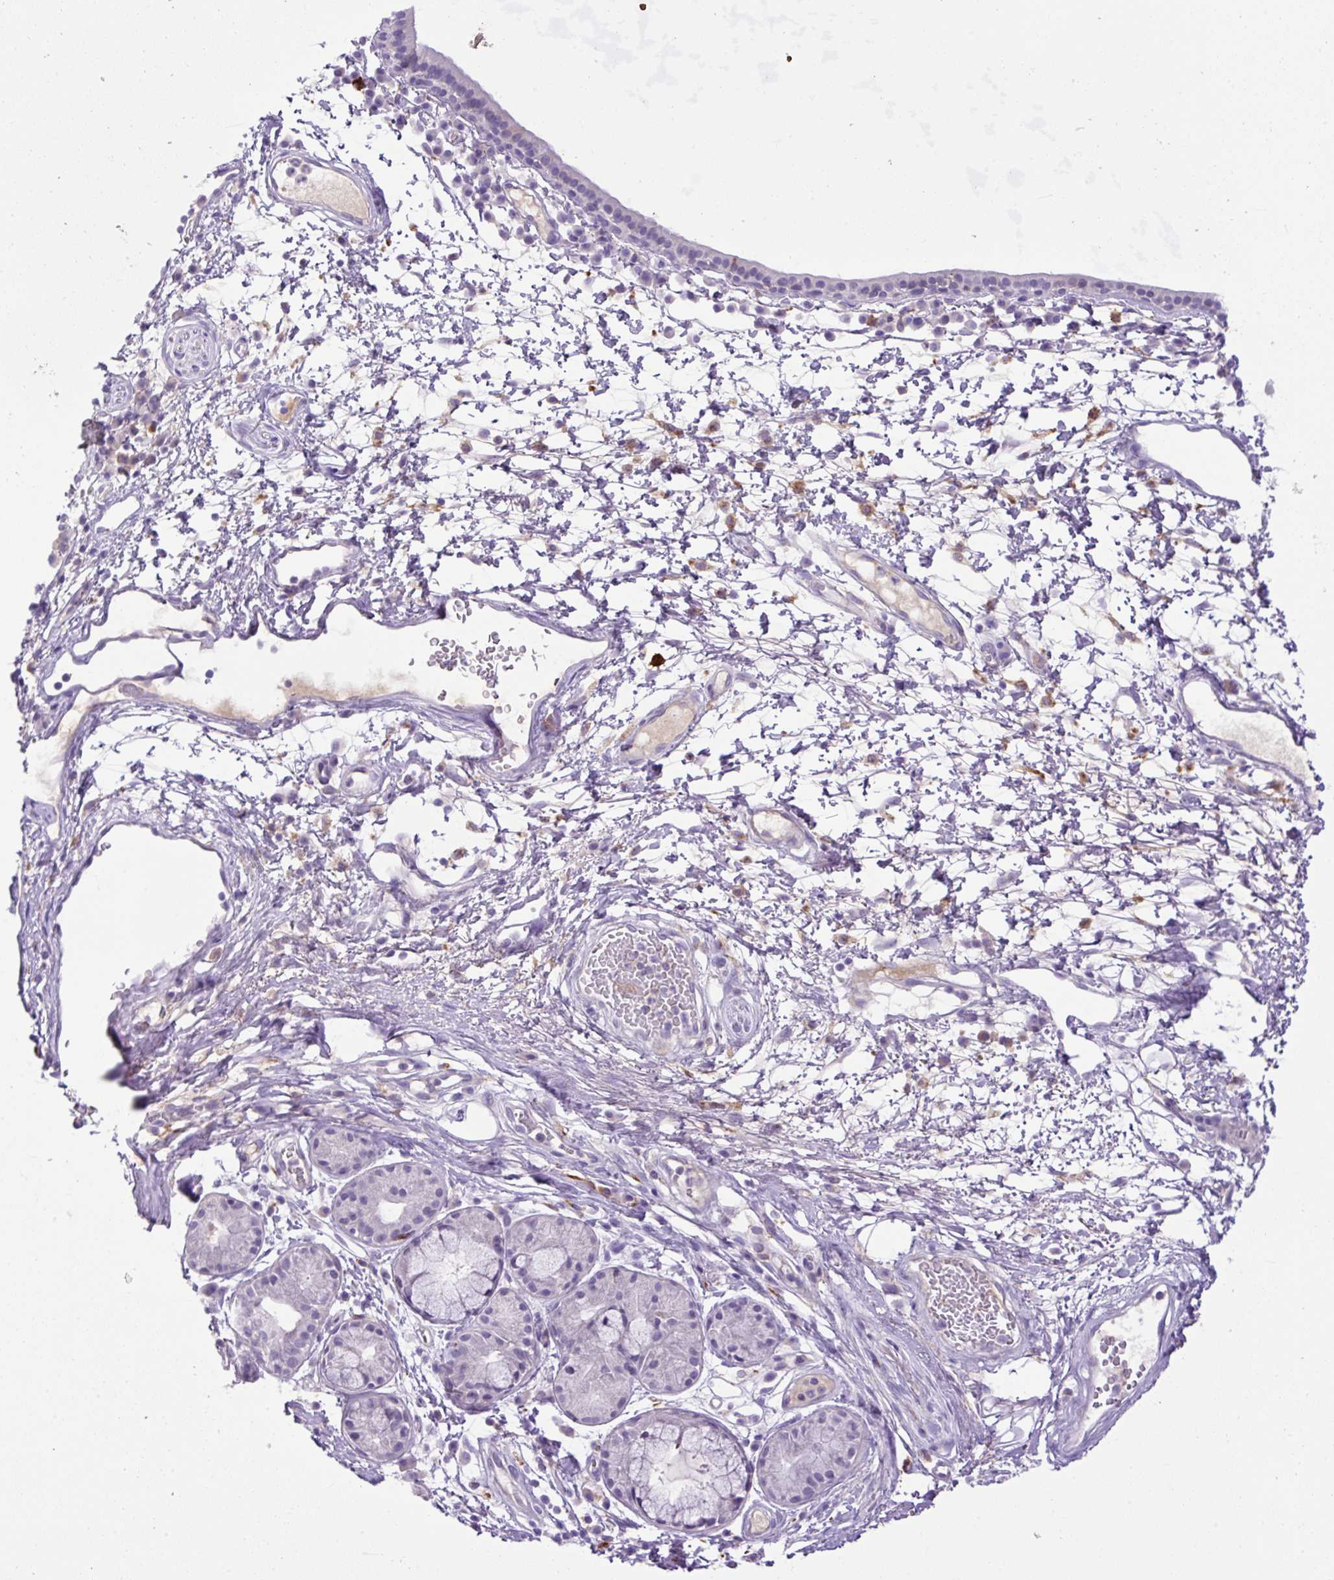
{"staining": {"intensity": "negative", "quantity": "none", "location": "none"}, "tissue": "nasopharynx", "cell_type": "Respiratory epithelial cells", "image_type": "normal", "snomed": [{"axis": "morphology", "description": "Normal tissue, NOS"}, {"axis": "topography", "description": "Lymph node"}, {"axis": "topography", "description": "Cartilage tissue"}, {"axis": "topography", "description": "Nasopharynx"}], "caption": "Immunohistochemical staining of normal human nasopharynx reveals no significant expression in respiratory epithelial cells.", "gene": "SPTBN5", "patient": {"sex": "male", "age": 63}}